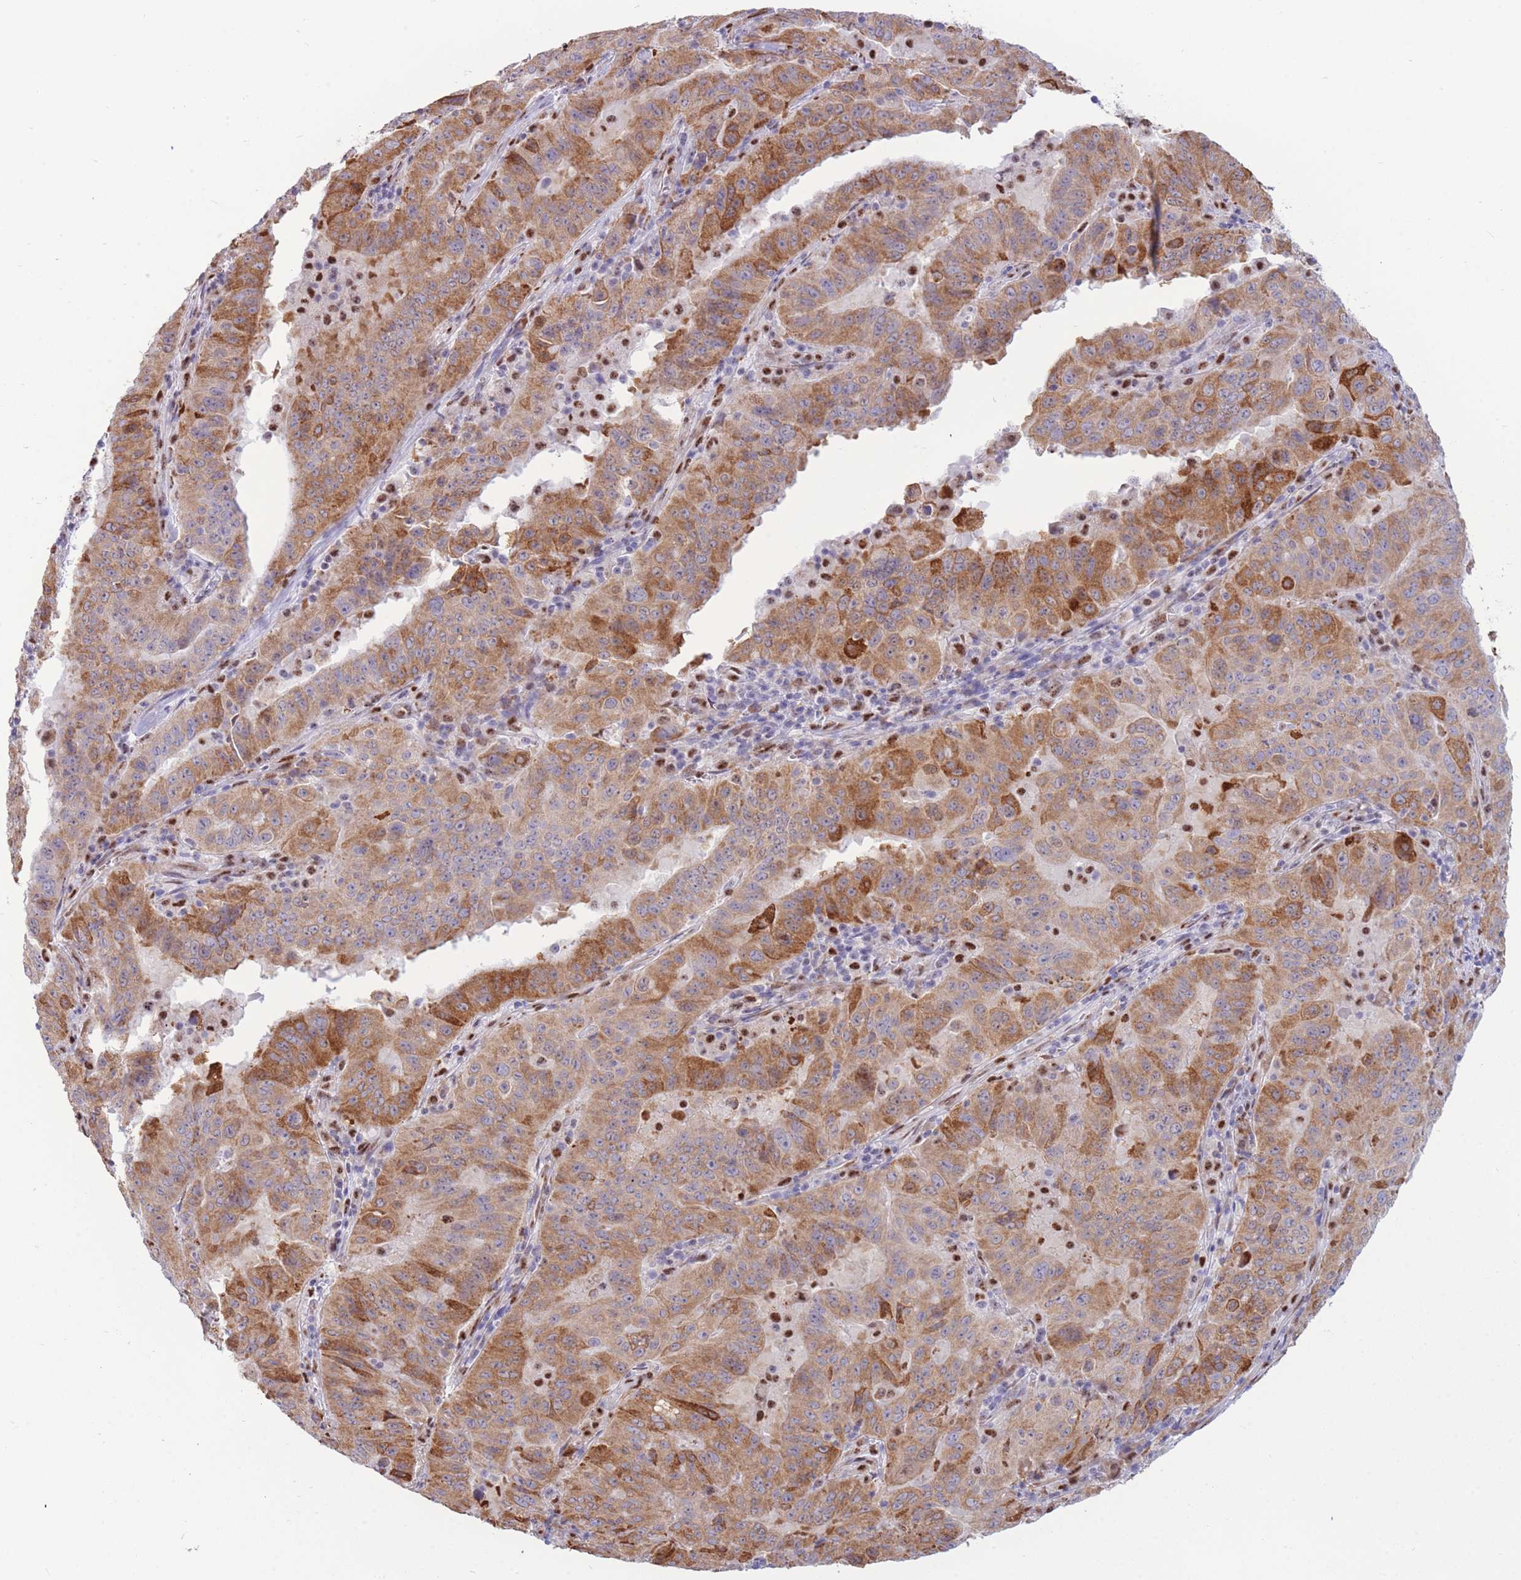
{"staining": {"intensity": "moderate", "quantity": ">75%", "location": "cytoplasmic/membranous"}, "tissue": "pancreatic cancer", "cell_type": "Tumor cells", "image_type": "cancer", "snomed": [{"axis": "morphology", "description": "Adenocarcinoma, NOS"}, {"axis": "topography", "description": "Pancreas"}], "caption": "Adenocarcinoma (pancreatic) stained with DAB immunohistochemistry exhibits medium levels of moderate cytoplasmic/membranous positivity in approximately >75% of tumor cells.", "gene": "FAM153A", "patient": {"sex": "male", "age": 63}}